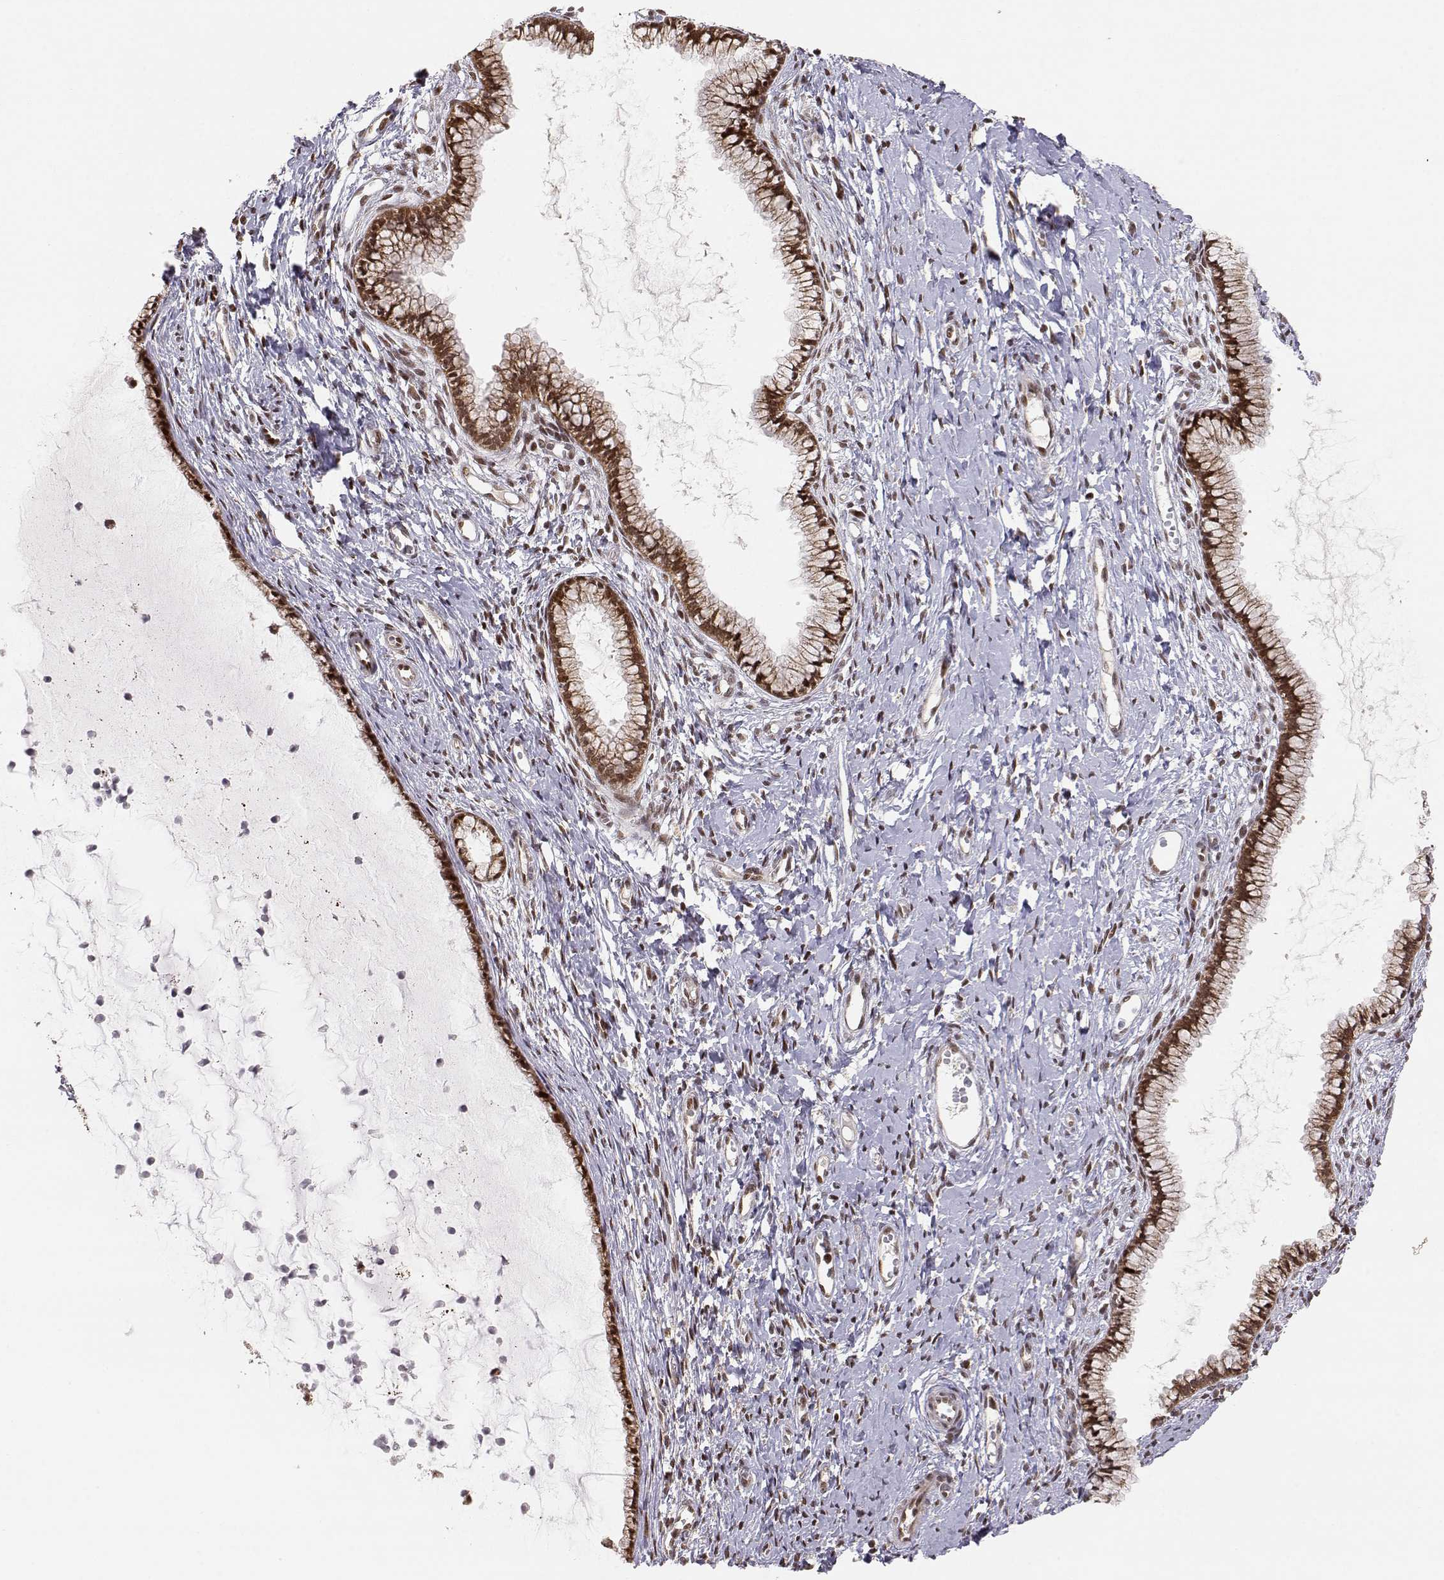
{"staining": {"intensity": "strong", "quantity": ">75%", "location": "cytoplasmic/membranous,nuclear"}, "tissue": "cervix", "cell_type": "Glandular cells", "image_type": "normal", "snomed": [{"axis": "morphology", "description": "Normal tissue, NOS"}, {"axis": "topography", "description": "Cervix"}], "caption": "A photomicrograph showing strong cytoplasmic/membranous,nuclear positivity in about >75% of glandular cells in benign cervix, as visualized by brown immunohistochemical staining.", "gene": "BRCA1", "patient": {"sex": "female", "age": 40}}